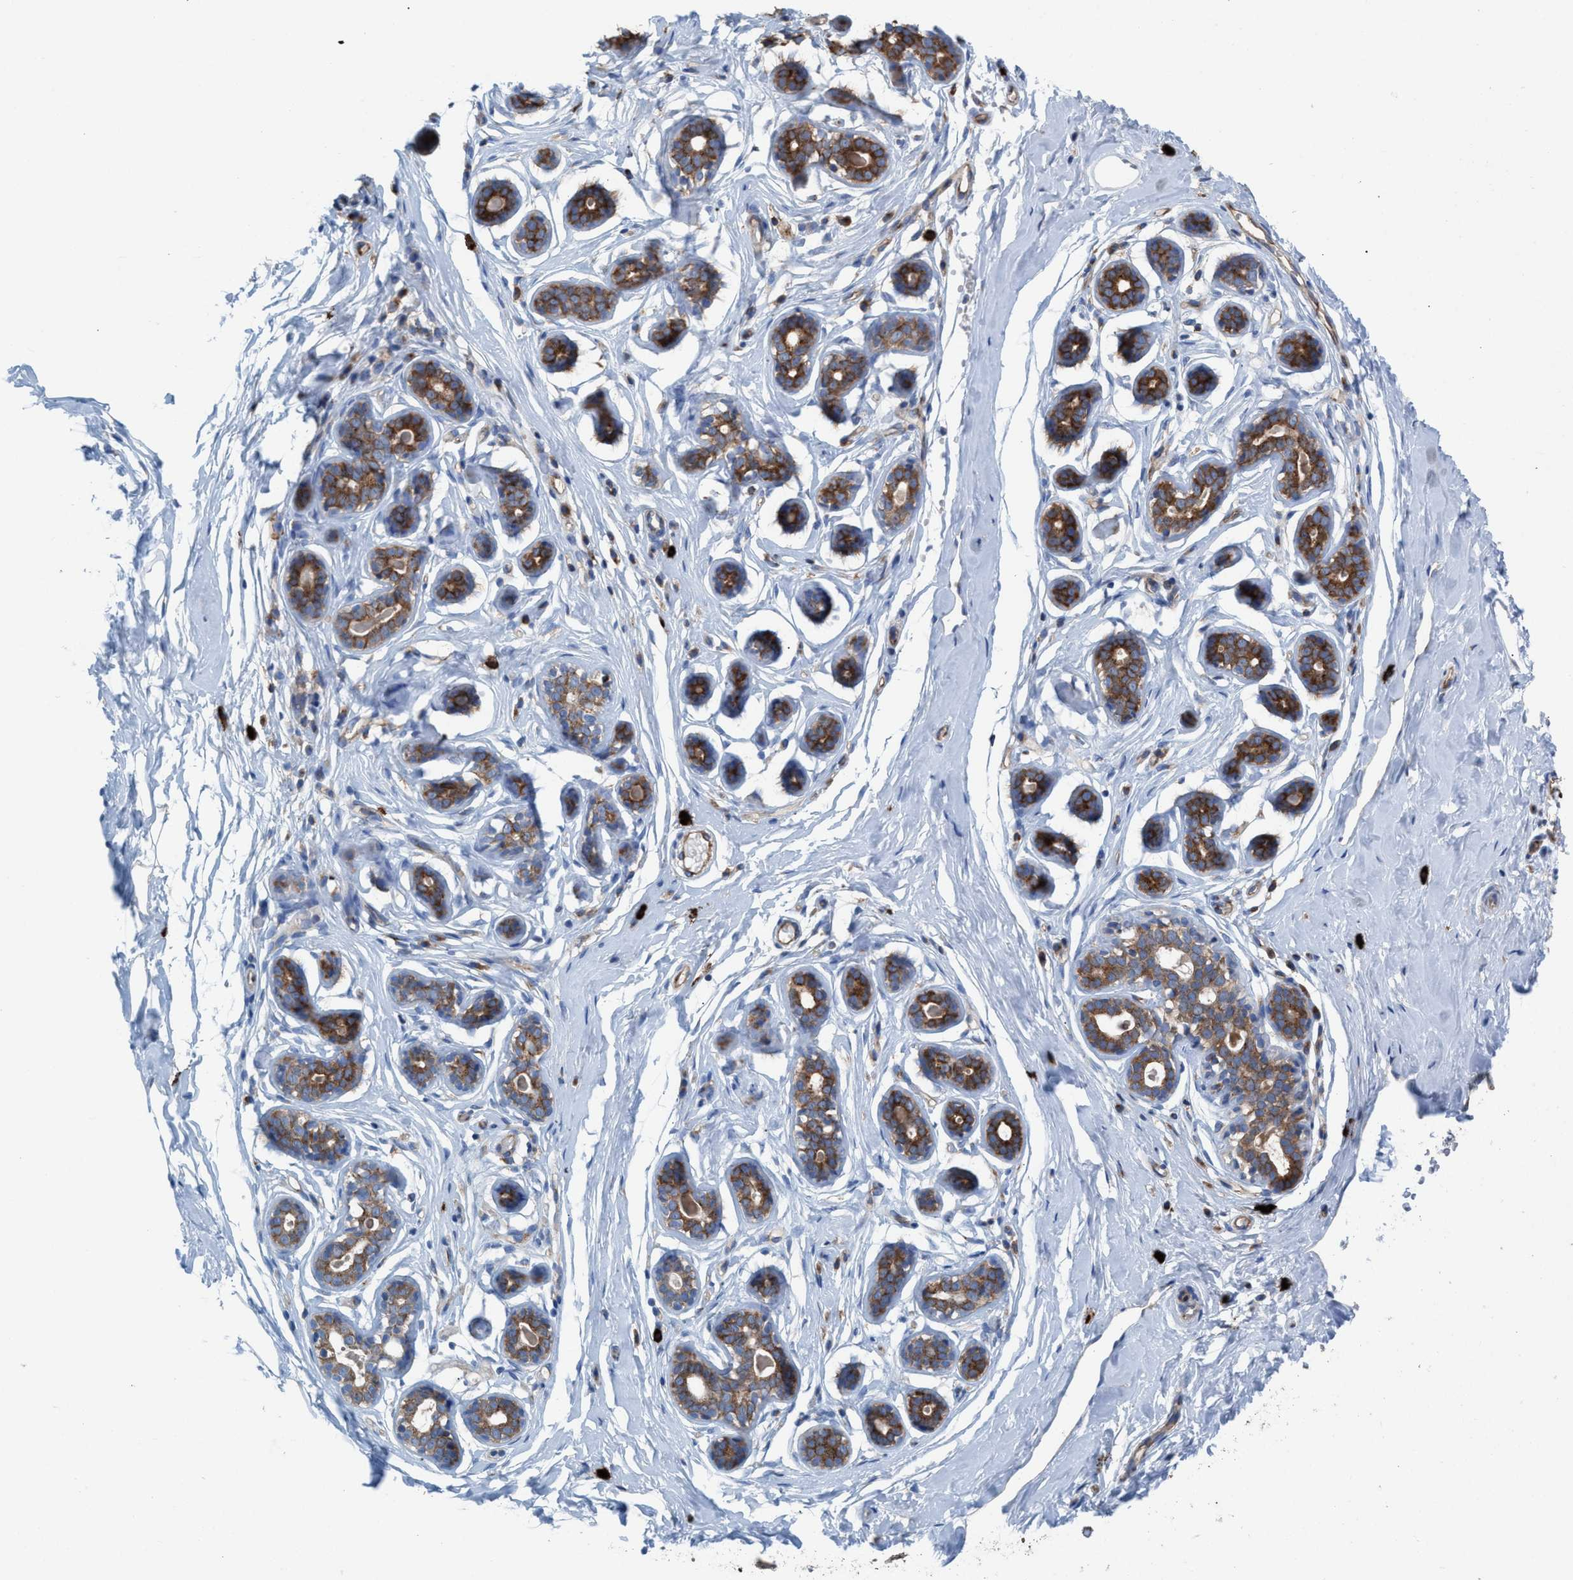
{"staining": {"intensity": "negative", "quantity": "none", "location": "none"}, "tissue": "breast", "cell_type": "Adipocytes", "image_type": "normal", "snomed": [{"axis": "morphology", "description": "Normal tissue, NOS"}, {"axis": "topography", "description": "Breast"}], "caption": "The histopathology image shows no staining of adipocytes in unremarkable breast. Nuclei are stained in blue.", "gene": "NYAP1", "patient": {"sex": "female", "age": 23}}